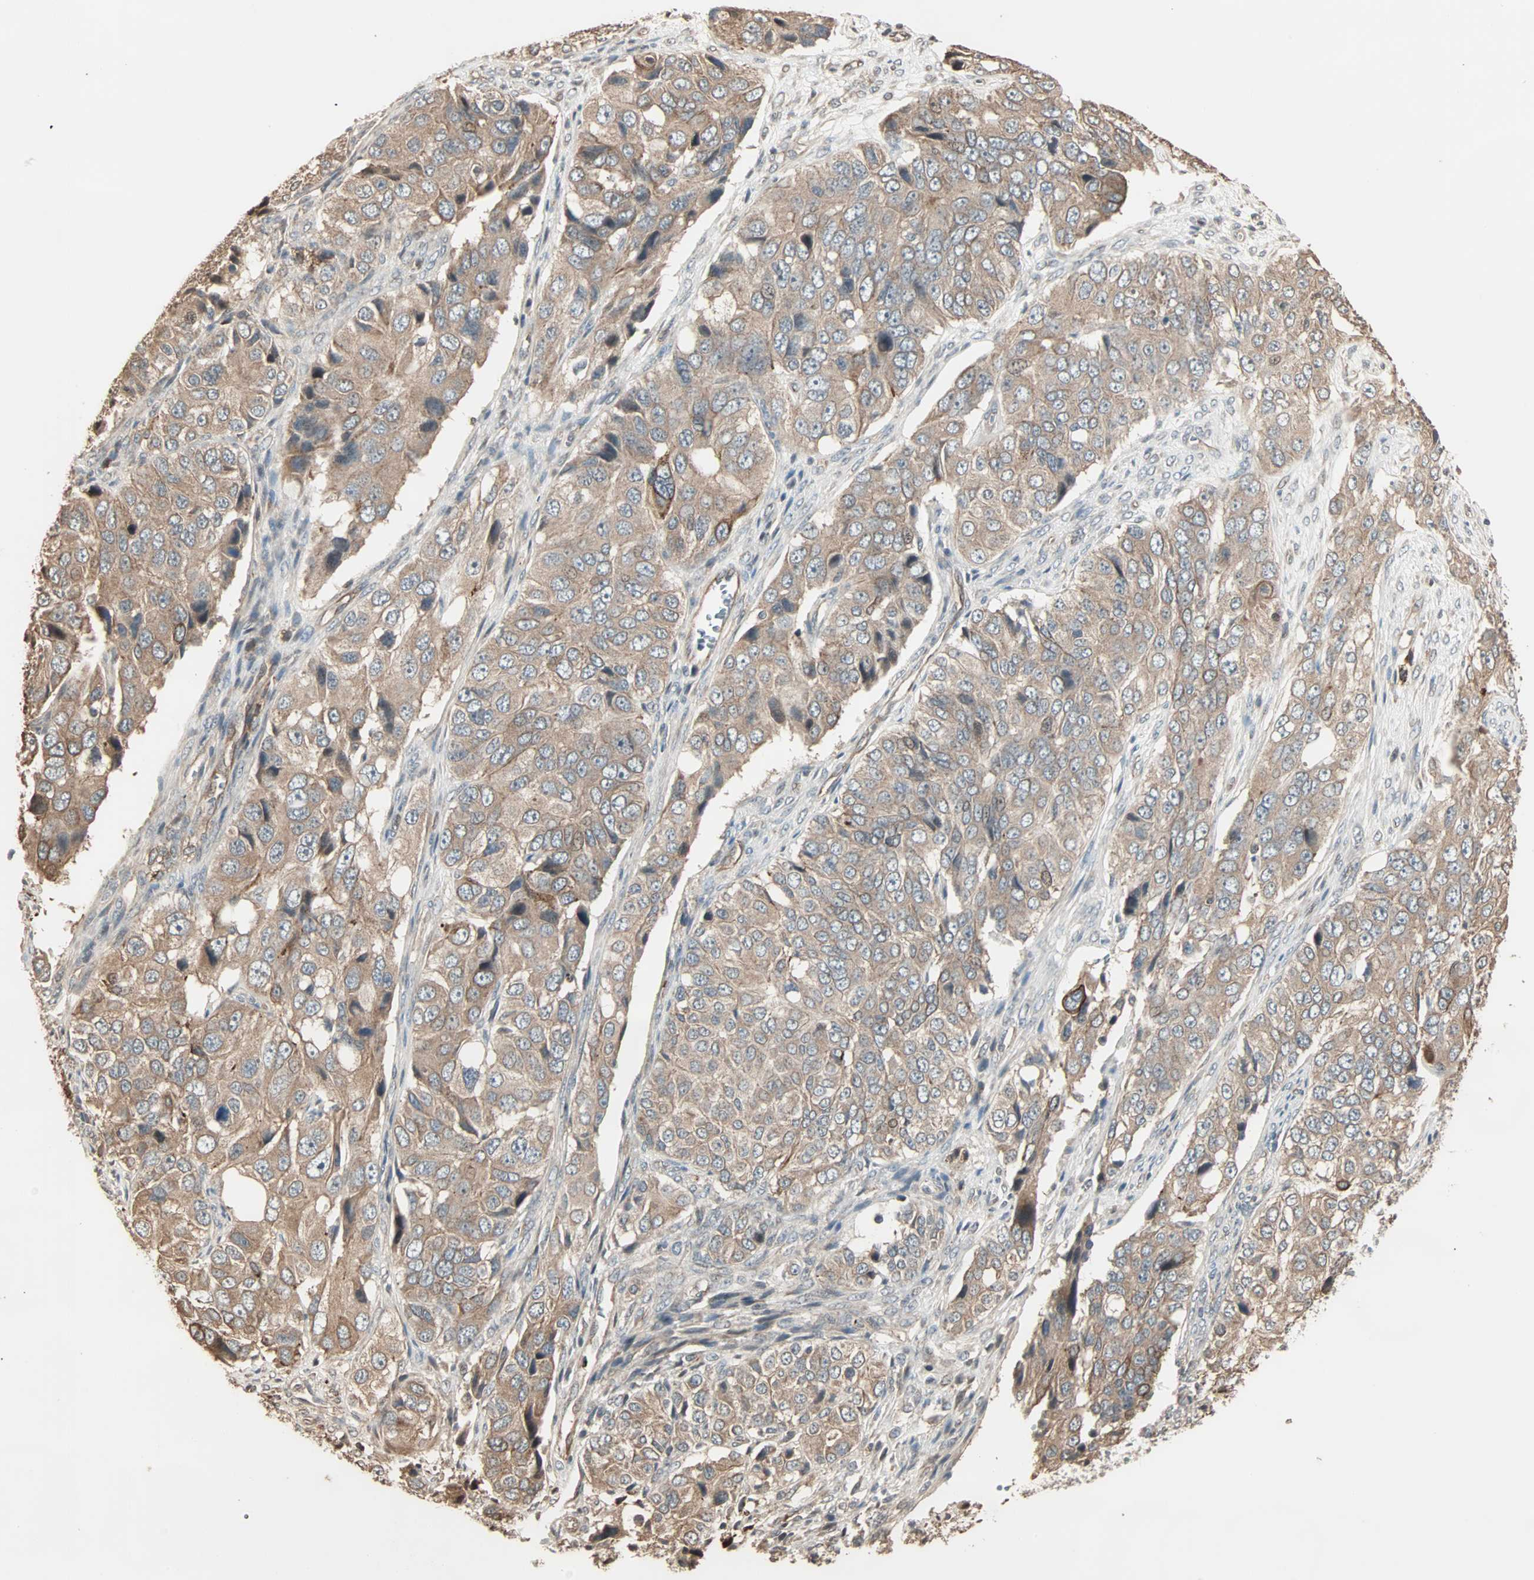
{"staining": {"intensity": "moderate", "quantity": ">75%", "location": "cytoplasmic/membranous"}, "tissue": "ovarian cancer", "cell_type": "Tumor cells", "image_type": "cancer", "snomed": [{"axis": "morphology", "description": "Carcinoma, endometroid"}, {"axis": "topography", "description": "Ovary"}], "caption": "Protein expression analysis of human ovarian endometroid carcinoma reveals moderate cytoplasmic/membranous positivity in about >75% of tumor cells.", "gene": "CALCRL", "patient": {"sex": "female", "age": 51}}